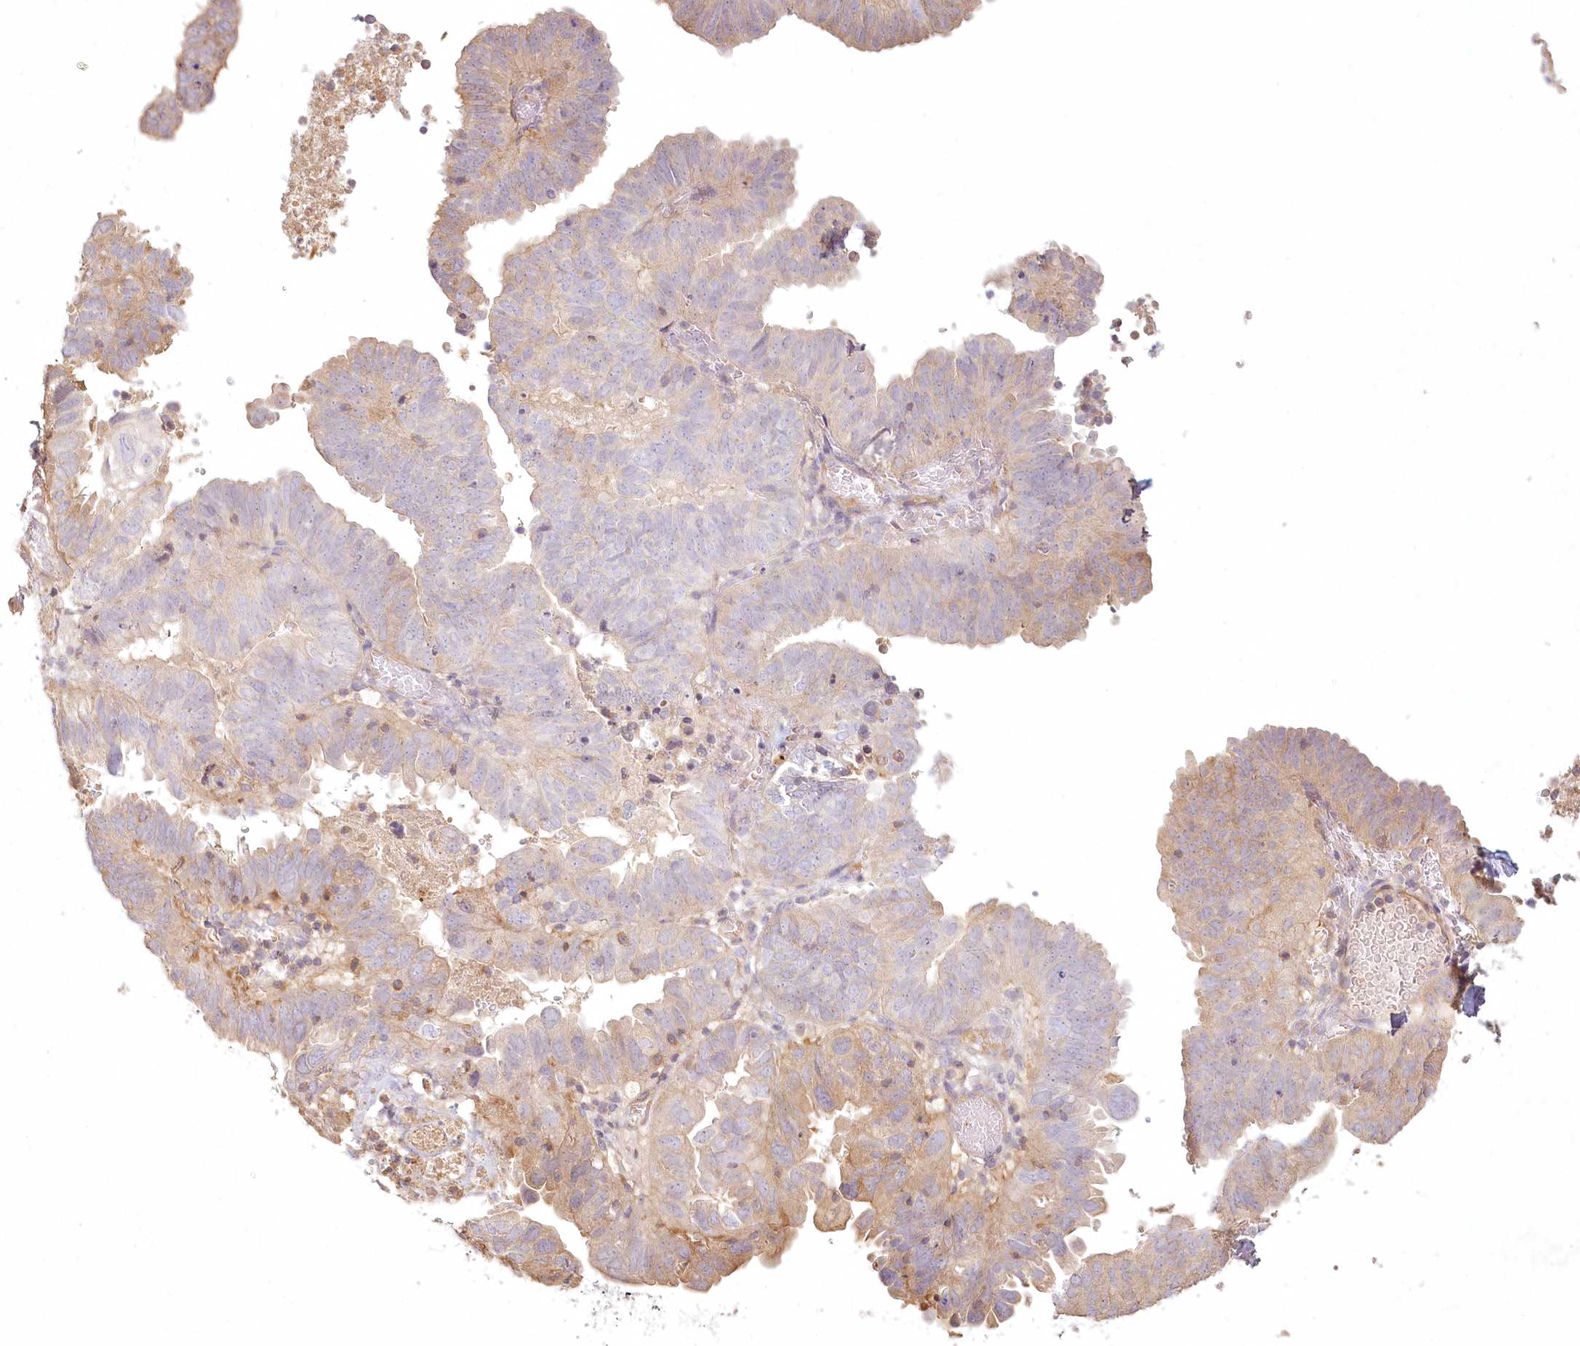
{"staining": {"intensity": "weak", "quantity": "25%-75%", "location": "cytoplasmic/membranous"}, "tissue": "endometrial cancer", "cell_type": "Tumor cells", "image_type": "cancer", "snomed": [{"axis": "morphology", "description": "Adenocarcinoma, NOS"}, {"axis": "topography", "description": "Uterus"}], "caption": "A brown stain labels weak cytoplasmic/membranous positivity of a protein in endometrial adenocarcinoma tumor cells.", "gene": "INPP4B", "patient": {"sex": "female", "age": 77}}